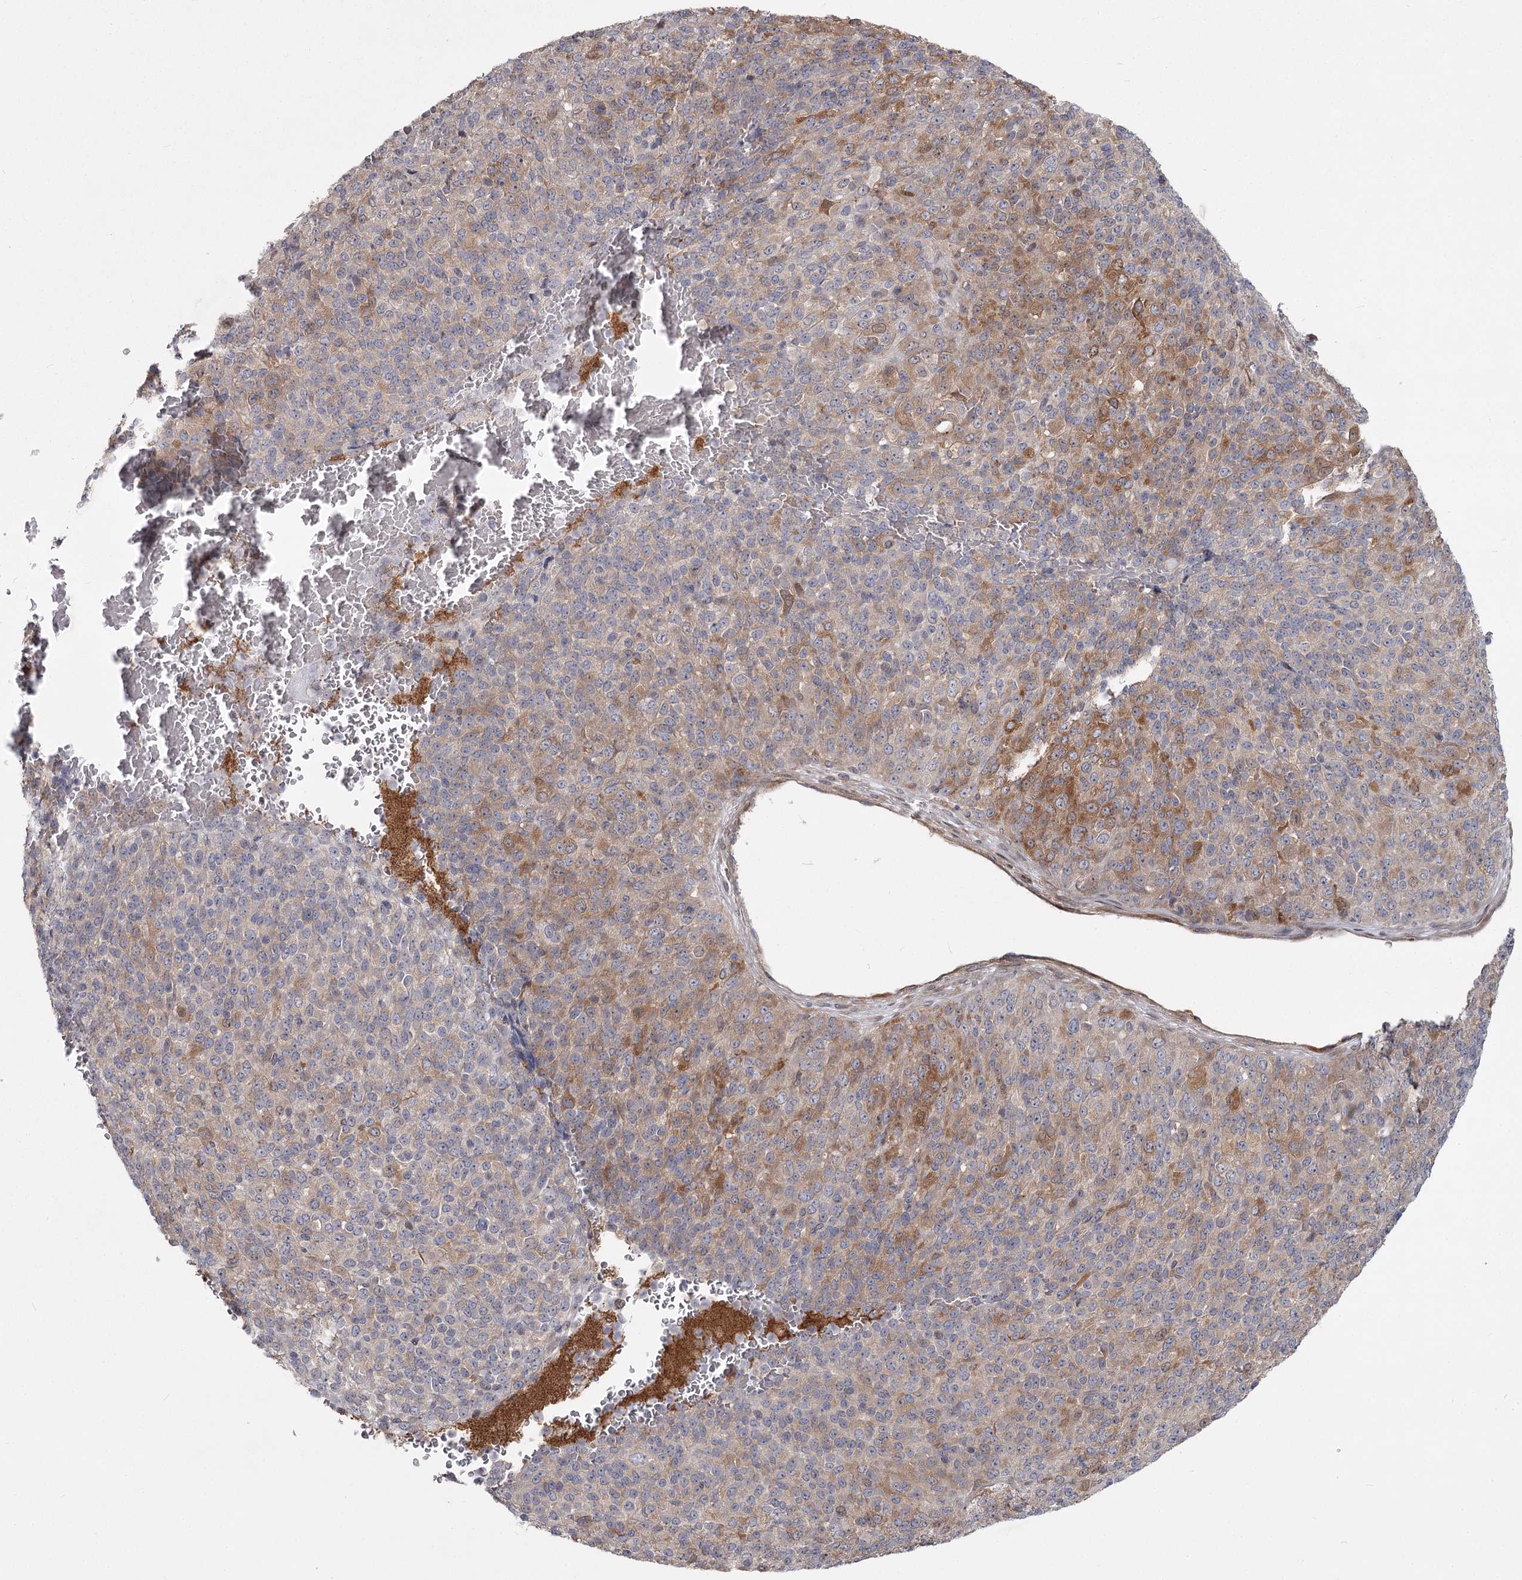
{"staining": {"intensity": "moderate", "quantity": "<25%", "location": "cytoplasmic/membranous"}, "tissue": "melanoma", "cell_type": "Tumor cells", "image_type": "cancer", "snomed": [{"axis": "morphology", "description": "Malignant melanoma, Metastatic site"}, {"axis": "topography", "description": "Brain"}], "caption": "This histopathology image shows melanoma stained with IHC to label a protein in brown. The cytoplasmic/membranous of tumor cells show moderate positivity for the protein. Nuclei are counter-stained blue.", "gene": "CCNG2", "patient": {"sex": "female", "age": 56}}